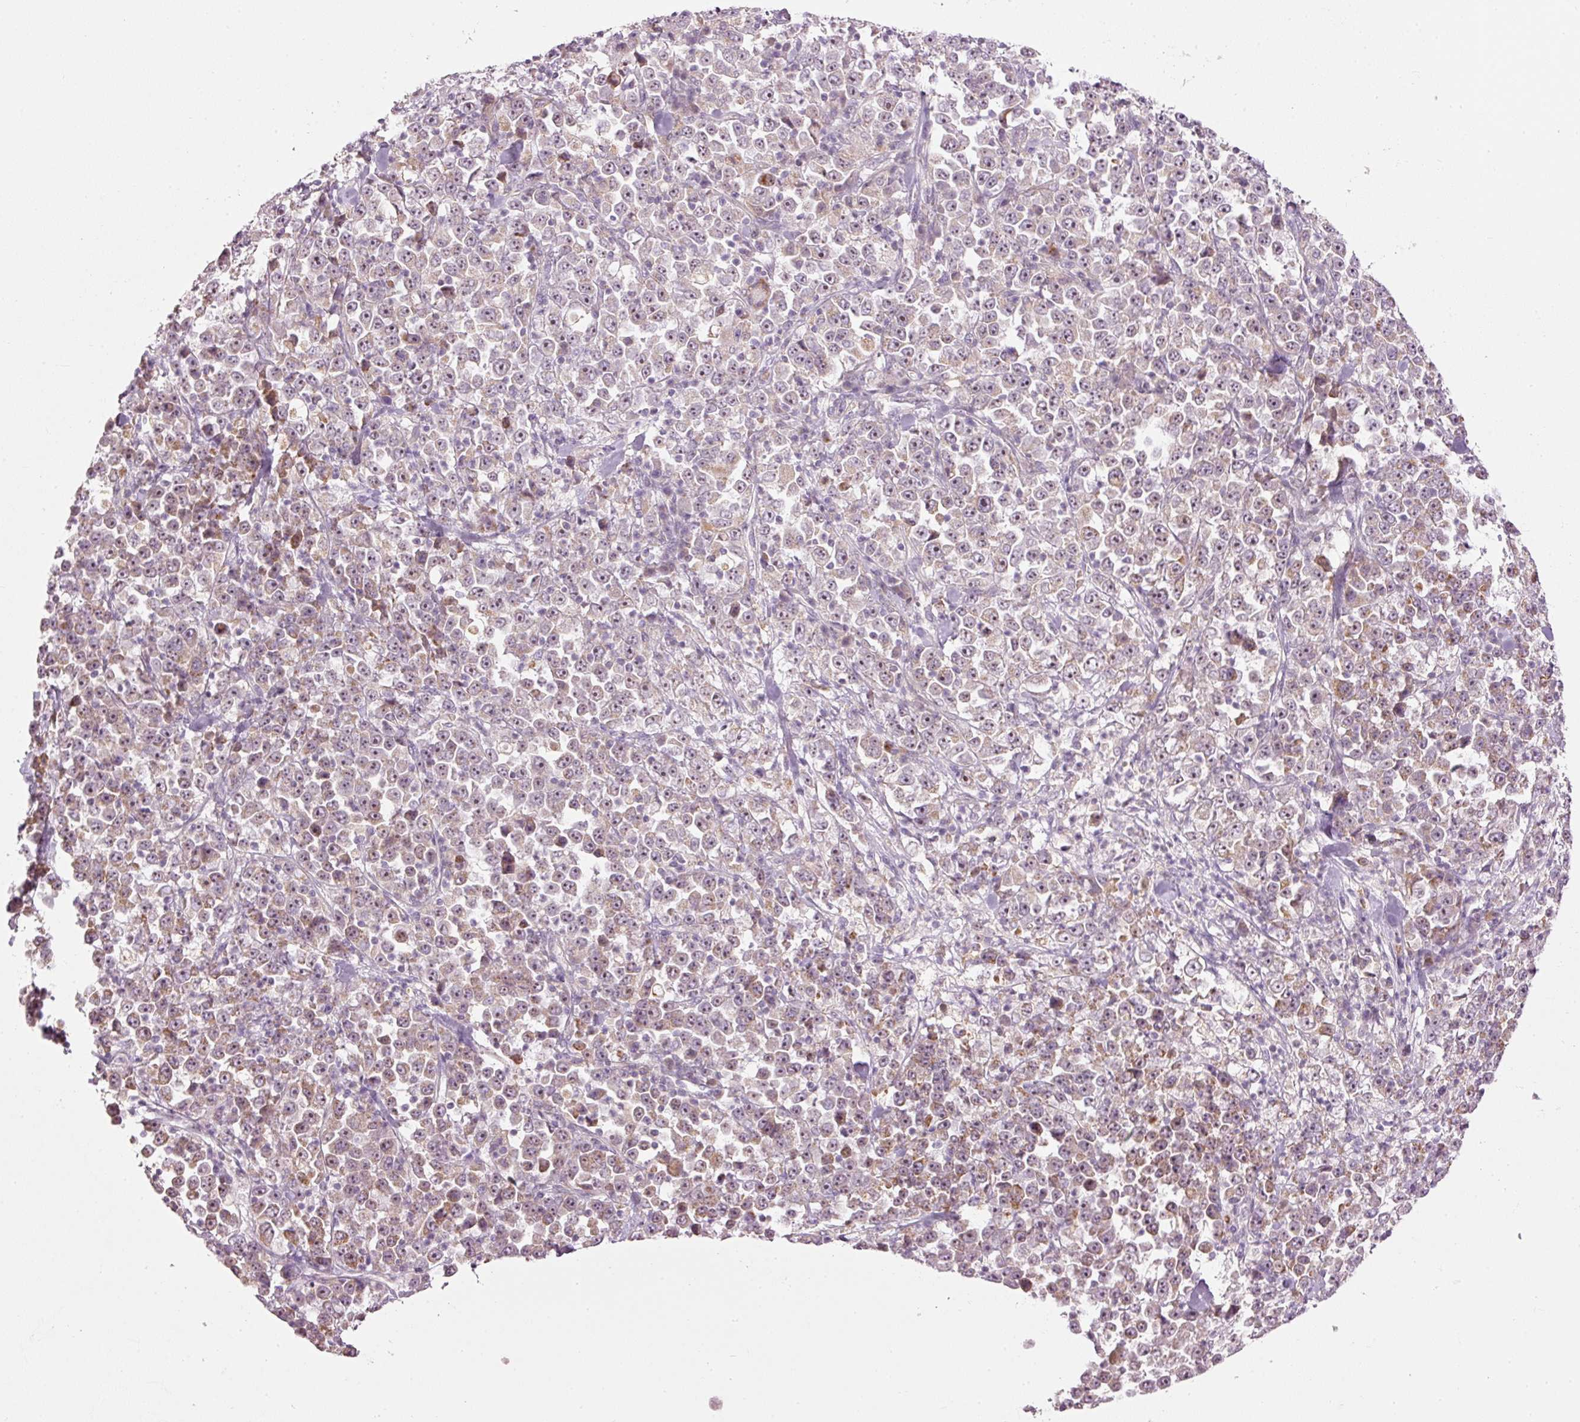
{"staining": {"intensity": "weak", "quantity": "25%-75%", "location": "cytoplasmic/membranous,nuclear"}, "tissue": "stomach cancer", "cell_type": "Tumor cells", "image_type": "cancer", "snomed": [{"axis": "morphology", "description": "Normal tissue, NOS"}, {"axis": "morphology", "description": "Adenocarcinoma, NOS"}, {"axis": "topography", "description": "Stomach, upper"}, {"axis": "topography", "description": "Stomach"}], "caption": "Immunohistochemistry of stomach cancer (adenocarcinoma) exhibits low levels of weak cytoplasmic/membranous and nuclear positivity in approximately 25%-75% of tumor cells.", "gene": "CDC20B", "patient": {"sex": "male", "age": 59}}